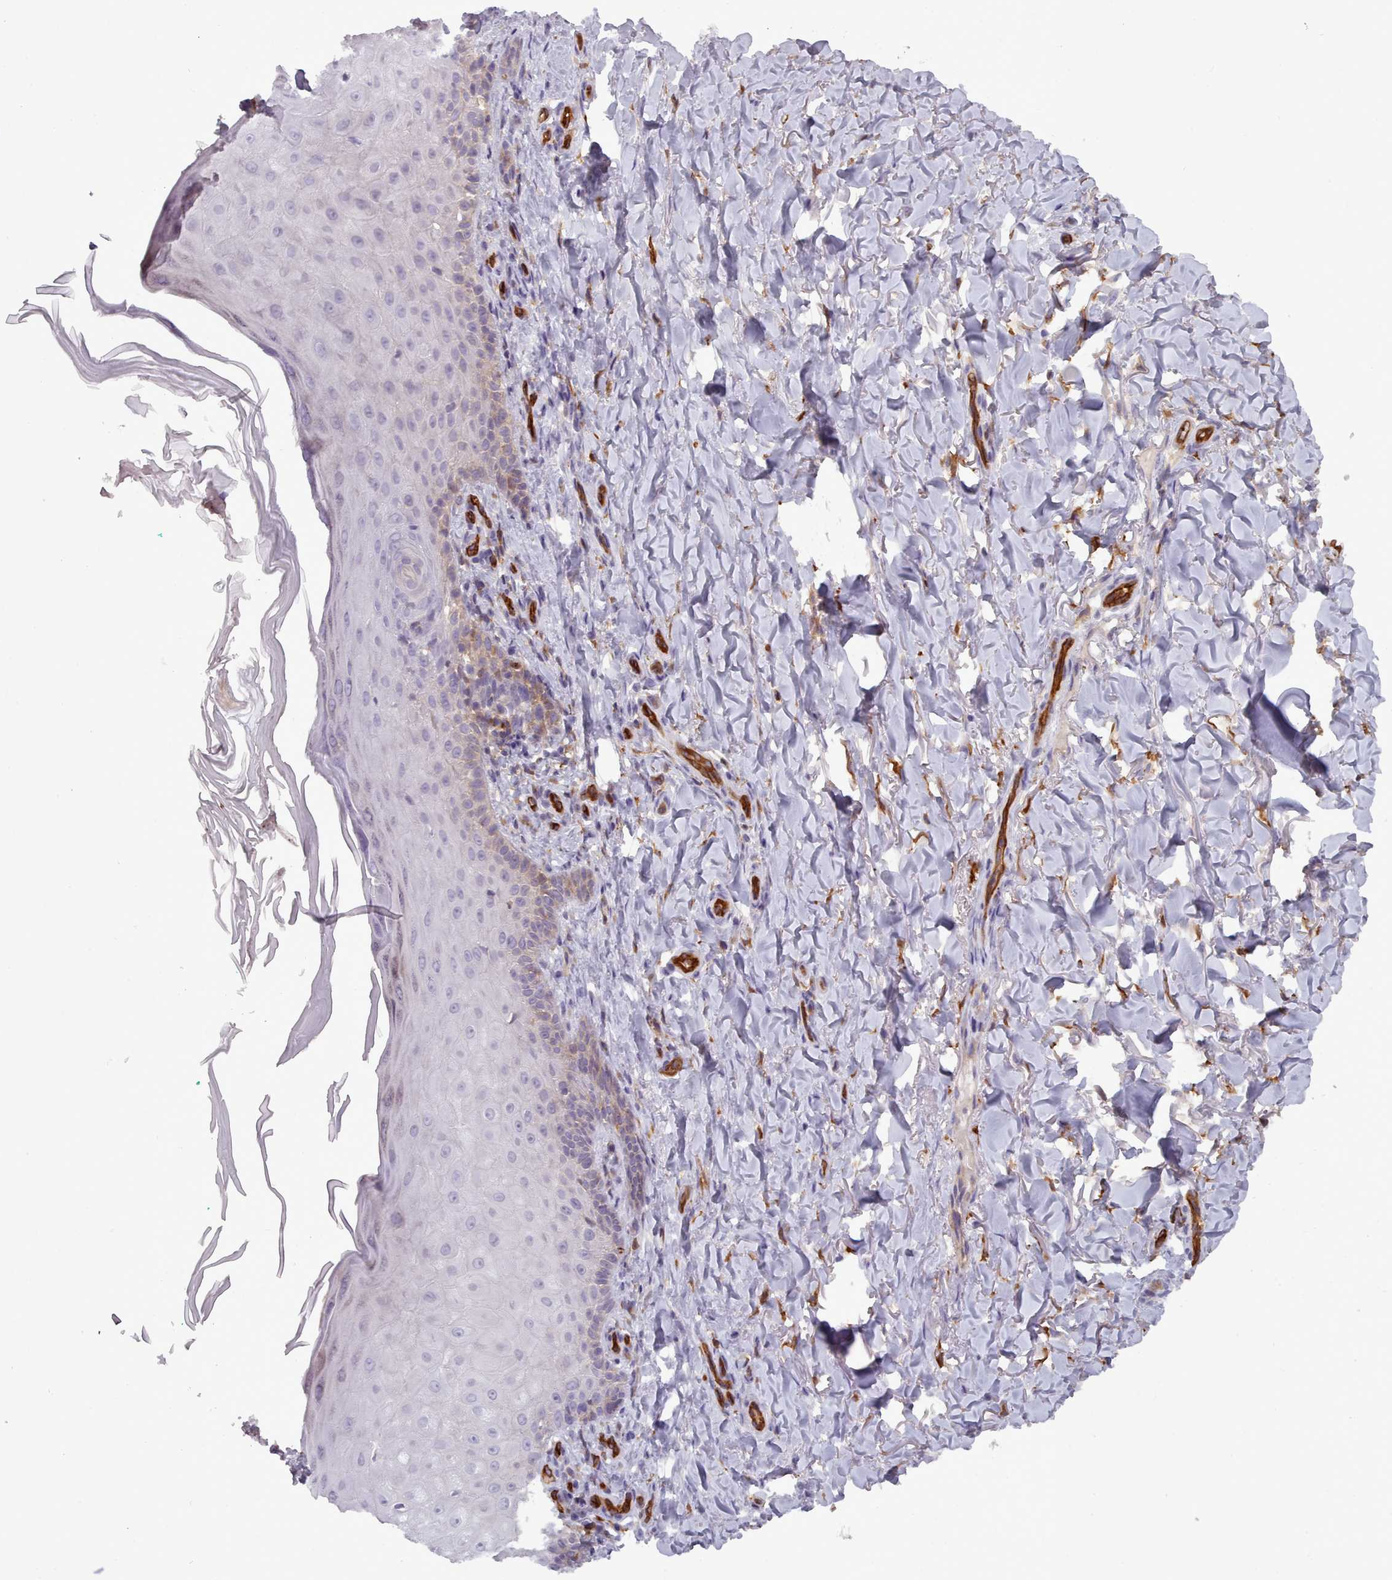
{"staining": {"intensity": "negative", "quantity": "none", "location": "none"}, "tissue": "skin", "cell_type": "Fibroblasts", "image_type": "normal", "snomed": [{"axis": "morphology", "description": "Normal tissue, NOS"}, {"axis": "topography", "description": "Skin"}], "caption": "Benign skin was stained to show a protein in brown. There is no significant staining in fibroblasts. (DAB (3,3'-diaminobenzidine) immunohistochemistry visualized using brightfield microscopy, high magnification).", "gene": "CD300LF", "patient": {"sex": "male", "age": 81}}